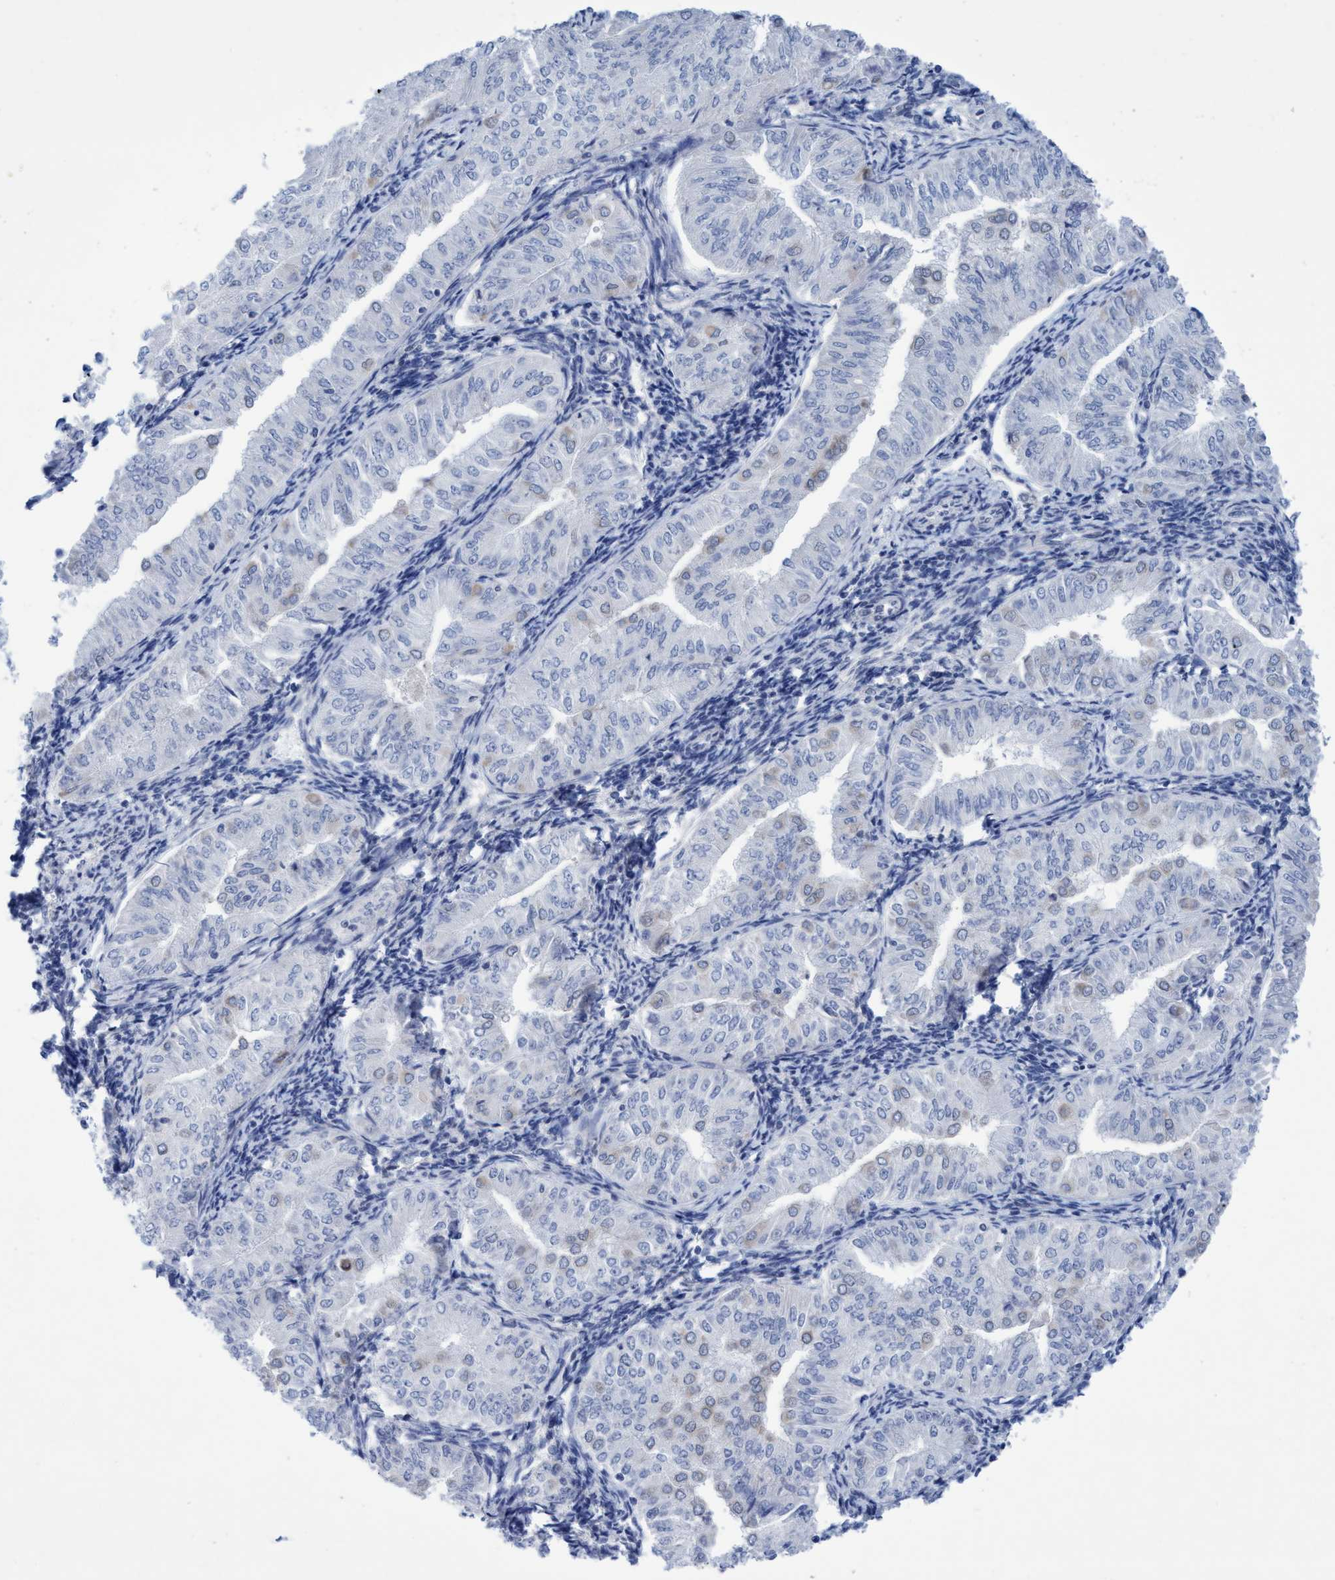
{"staining": {"intensity": "moderate", "quantity": "<25%", "location": "cytoplasmic/membranous"}, "tissue": "endometrial cancer", "cell_type": "Tumor cells", "image_type": "cancer", "snomed": [{"axis": "morphology", "description": "Normal tissue, NOS"}, {"axis": "morphology", "description": "Adenocarcinoma, NOS"}, {"axis": "topography", "description": "Endometrium"}], "caption": "The photomicrograph reveals a brown stain indicating the presence of a protein in the cytoplasmic/membranous of tumor cells in adenocarcinoma (endometrial). (Brightfield microscopy of DAB IHC at high magnification).", "gene": "RSAD1", "patient": {"sex": "female", "age": 53}}